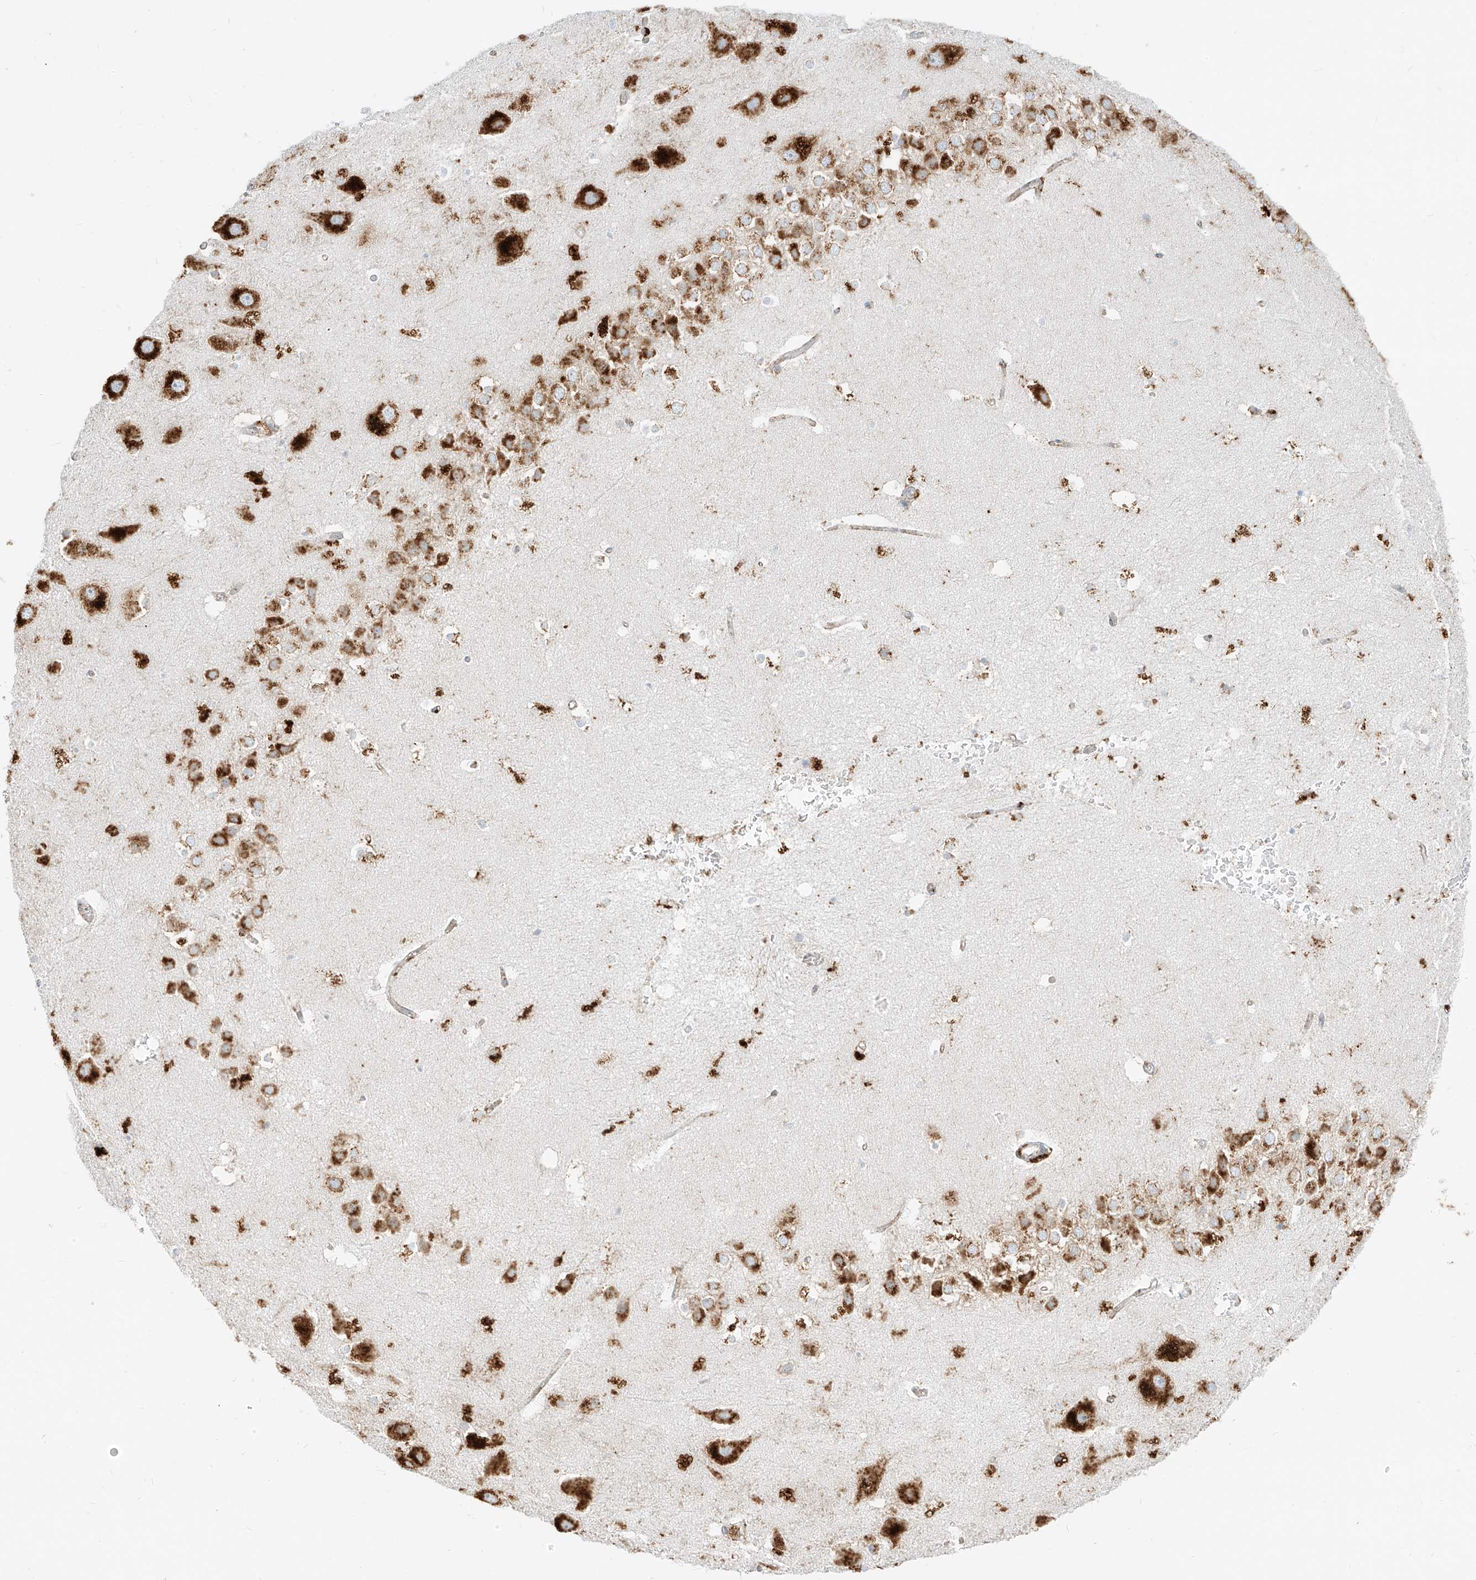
{"staining": {"intensity": "moderate", "quantity": "25%-75%", "location": "cytoplasmic/membranous"}, "tissue": "hippocampus", "cell_type": "Glial cells", "image_type": "normal", "snomed": [{"axis": "morphology", "description": "Normal tissue, NOS"}, {"axis": "topography", "description": "Hippocampus"}], "caption": "Moderate cytoplasmic/membranous protein expression is present in about 25%-75% of glial cells in hippocampus. (DAB (3,3'-diaminobenzidine) IHC with brightfield microscopy, high magnification).", "gene": "SLC35F6", "patient": {"sex": "female", "age": 52}}